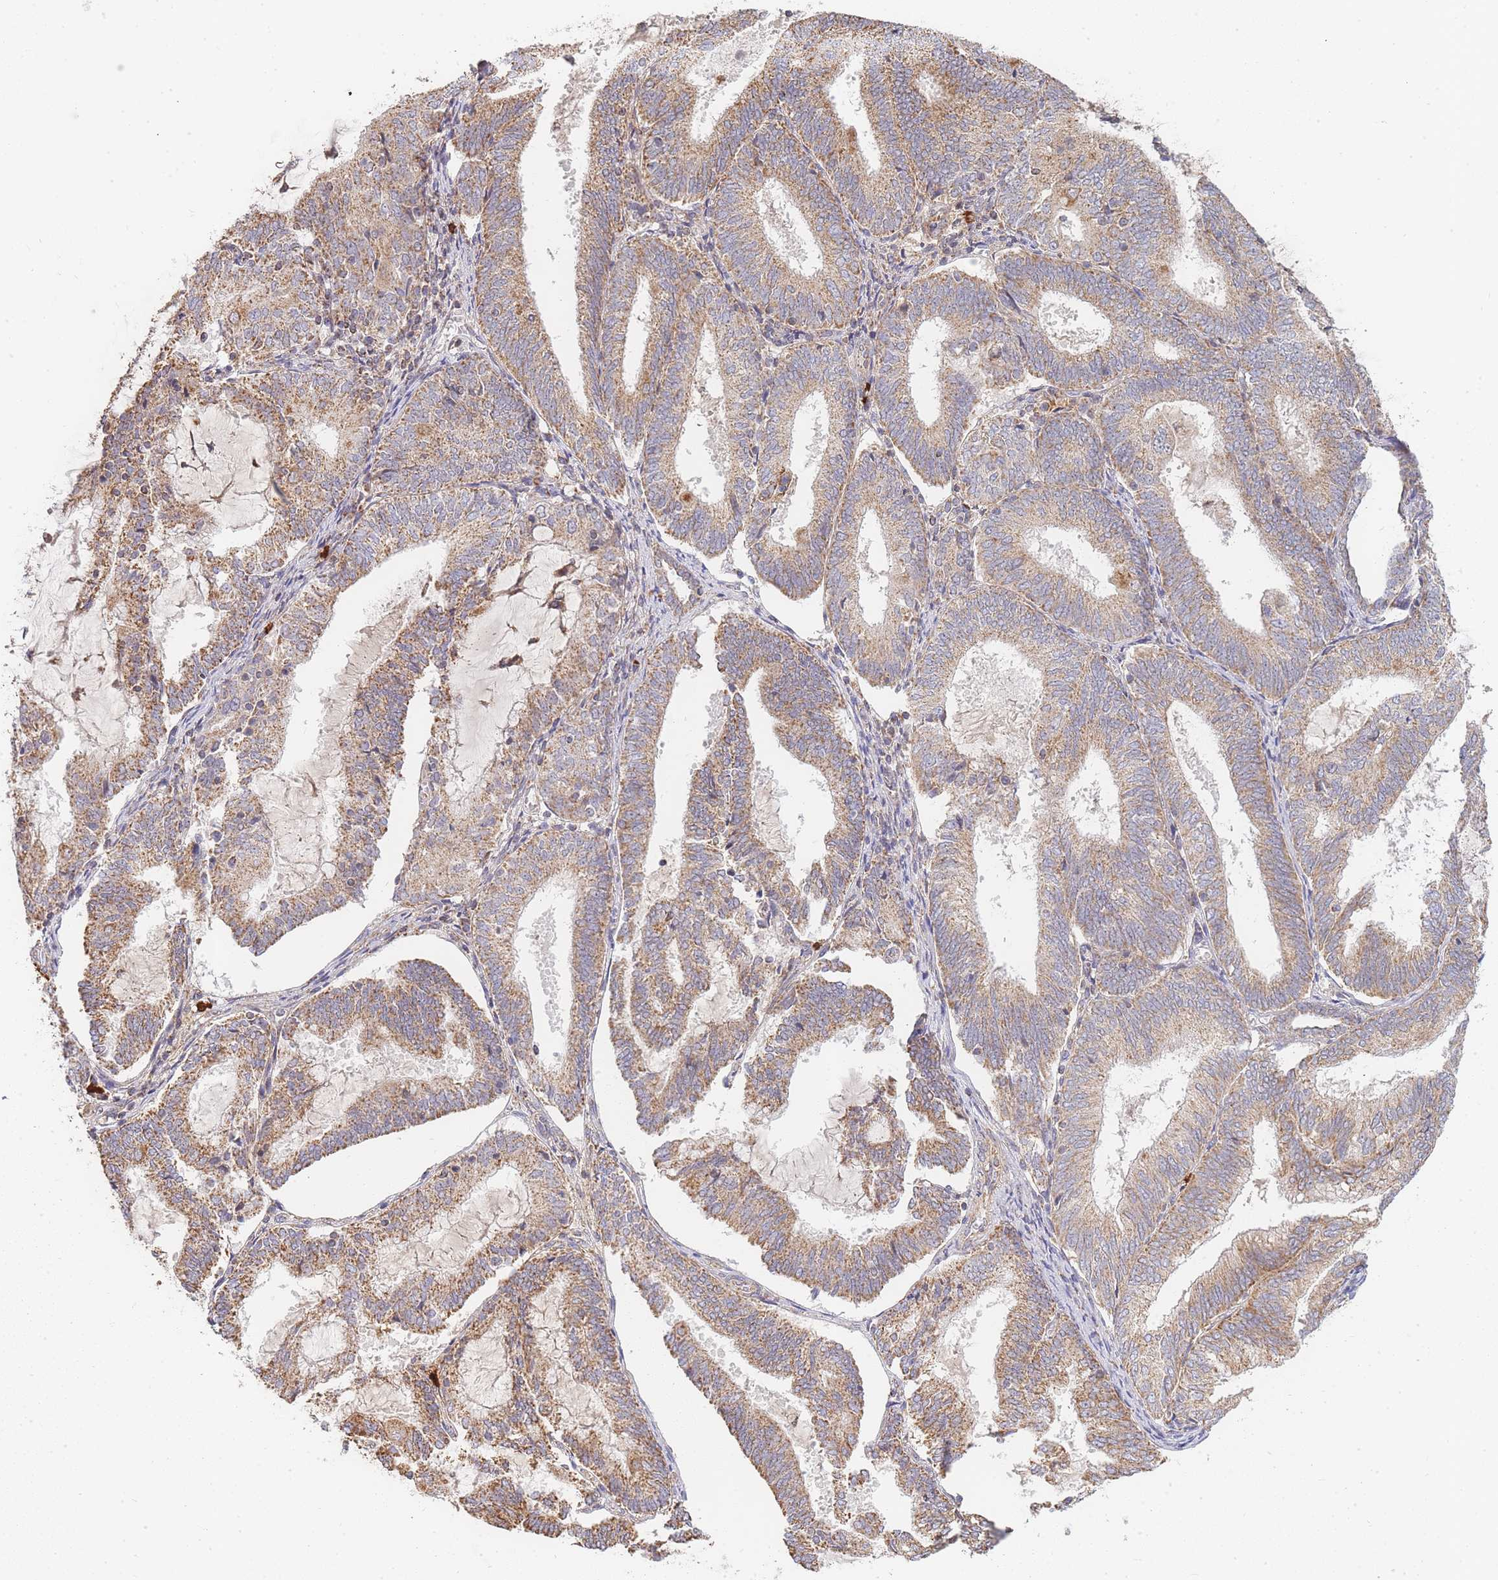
{"staining": {"intensity": "moderate", "quantity": ">75%", "location": "cytoplasmic/membranous"}, "tissue": "endometrial cancer", "cell_type": "Tumor cells", "image_type": "cancer", "snomed": [{"axis": "morphology", "description": "Adenocarcinoma, NOS"}, {"axis": "topography", "description": "Endometrium"}], "caption": "Approximately >75% of tumor cells in adenocarcinoma (endometrial) display moderate cytoplasmic/membranous protein staining as visualized by brown immunohistochemical staining.", "gene": "ADCY9", "patient": {"sex": "female", "age": 81}}